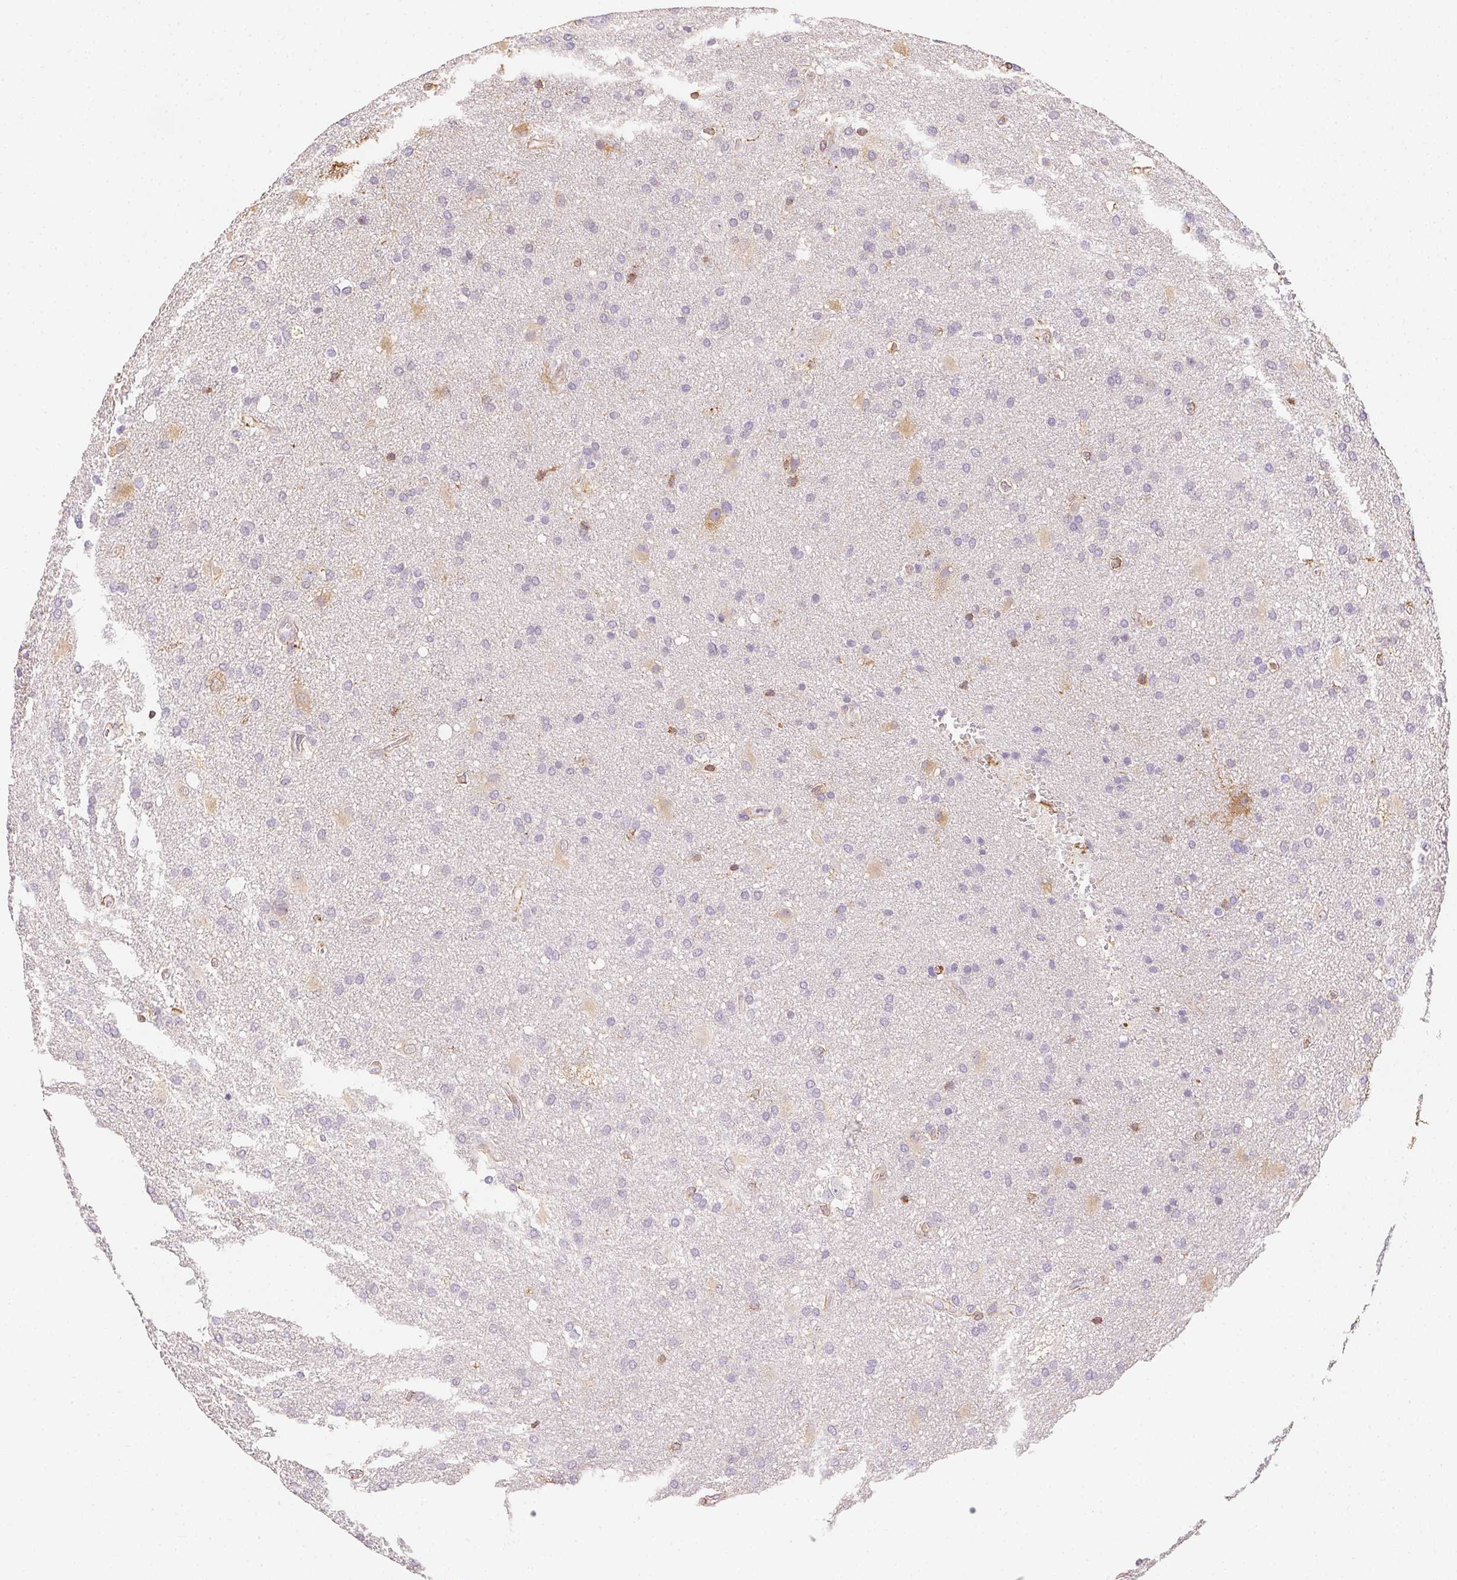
{"staining": {"intensity": "negative", "quantity": "none", "location": "none"}, "tissue": "glioma", "cell_type": "Tumor cells", "image_type": "cancer", "snomed": [{"axis": "morphology", "description": "Glioma, malignant, Low grade"}, {"axis": "topography", "description": "Brain"}], "caption": "This is an immunohistochemistry (IHC) histopathology image of human glioma. There is no staining in tumor cells.", "gene": "RSBN1", "patient": {"sex": "male", "age": 66}}